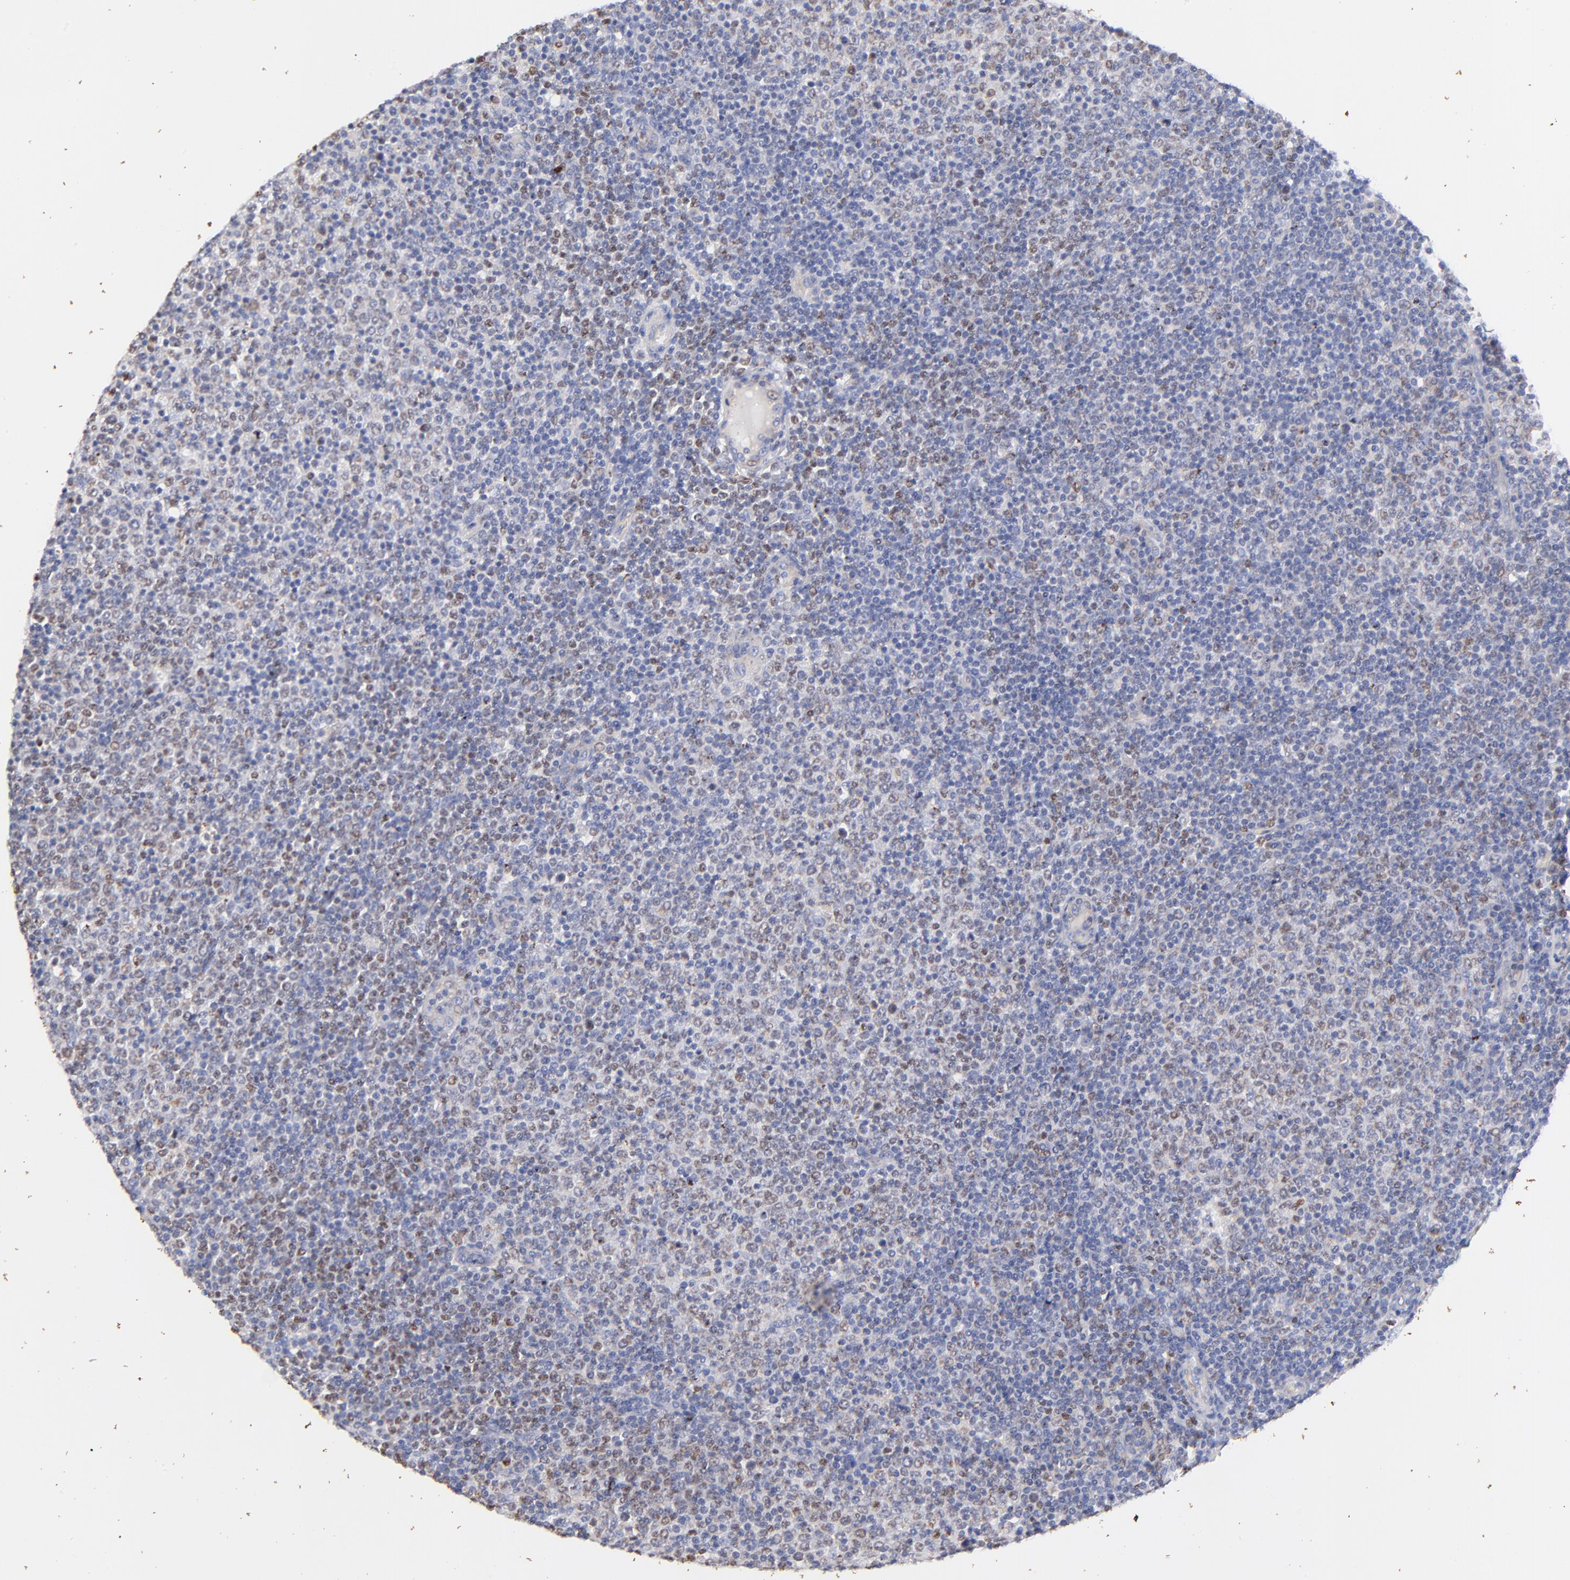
{"staining": {"intensity": "weak", "quantity": "25%-75%", "location": "nuclear"}, "tissue": "lymphoma", "cell_type": "Tumor cells", "image_type": "cancer", "snomed": [{"axis": "morphology", "description": "Malignant lymphoma, non-Hodgkin's type, Low grade"}, {"axis": "topography", "description": "Lymph node"}], "caption": "Brown immunohistochemical staining in human lymphoma displays weak nuclear expression in about 25%-75% of tumor cells. (brown staining indicates protein expression, while blue staining denotes nuclei).", "gene": "IGLV7-43", "patient": {"sex": "male", "age": 70}}